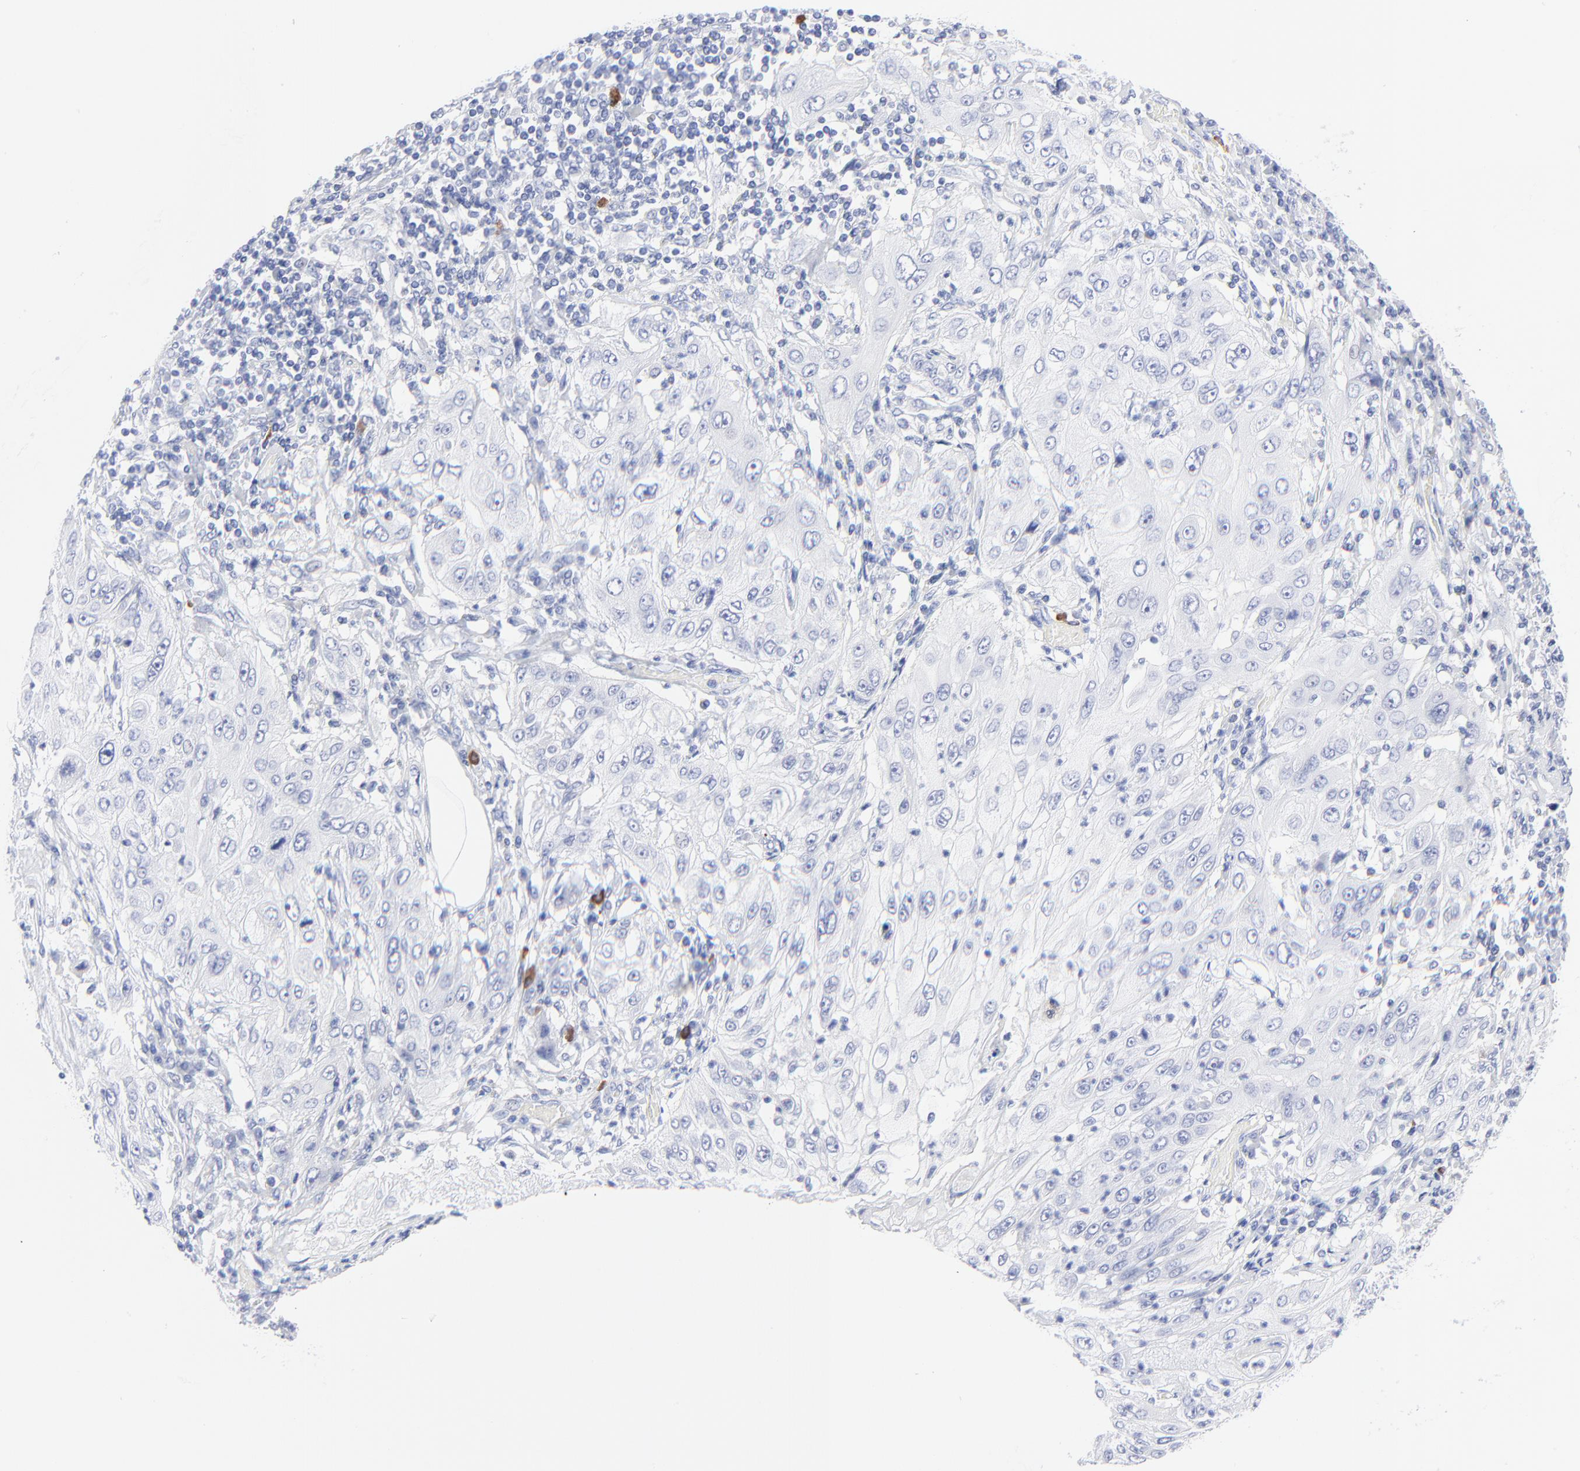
{"staining": {"intensity": "negative", "quantity": "none", "location": "none"}, "tissue": "lung cancer", "cell_type": "Tumor cells", "image_type": "cancer", "snomed": [{"axis": "morphology", "description": "Inflammation, NOS"}, {"axis": "morphology", "description": "Squamous cell carcinoma, NOS"}, {"axis": "topography", "description": "Lymph node"}, {"axis": "topography", "description": "Soft tissue"}, {"axis": "topography", "description": "Lung"}], "caption": "The histopathology image displays no significant expression in tumor cells of squamous cell carcinoma (lung).", "gene": "PSD3", "patient": {"sex": "male", "age": 66}}